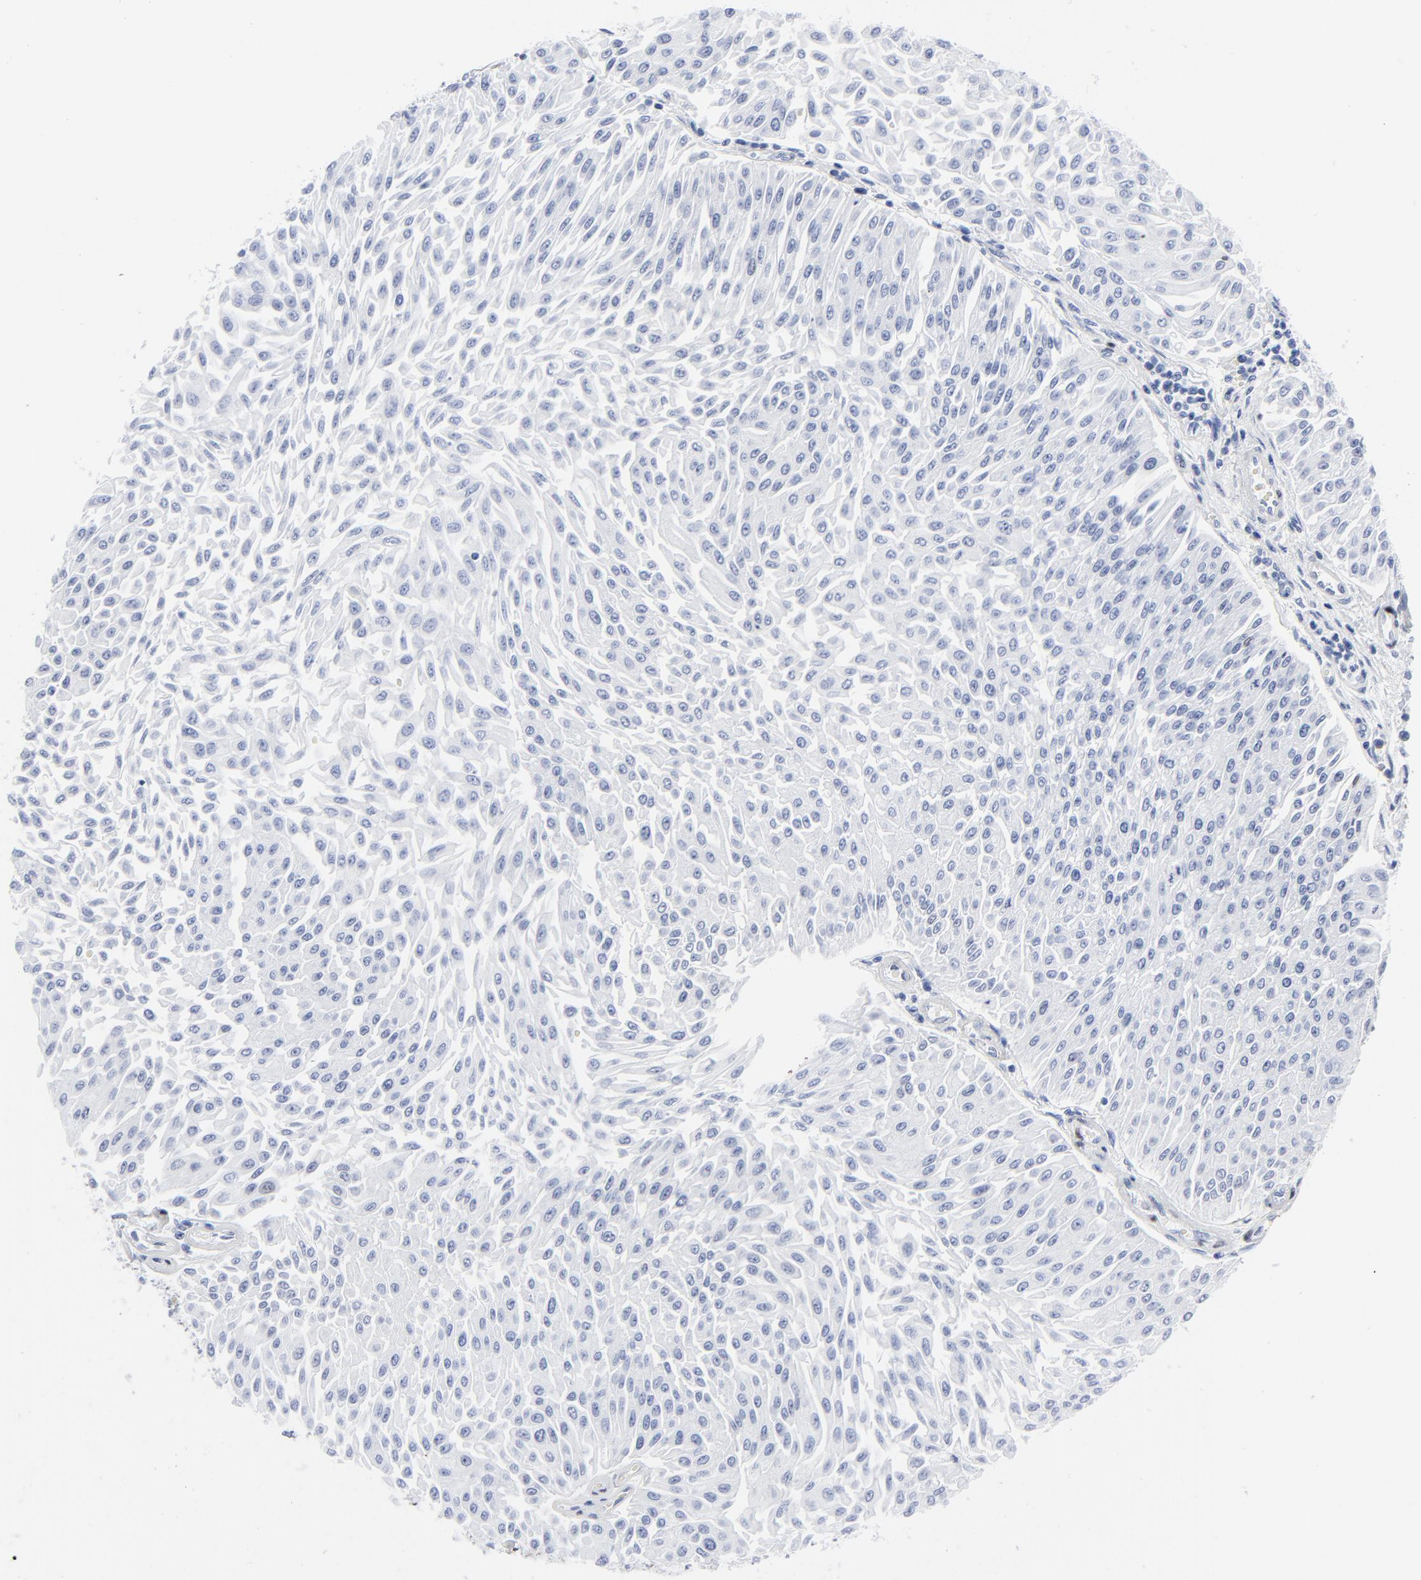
{"staining": {"intensity": "negative", "quantity": "none", "location": "none"}, "tissue": "urothelial cancer", "cell_type": "Tumor cells", "image_type": "cancer", "snomed": [{"axis": "morphology", "description": "Urothelial carcinoma, Low grade"}, {"axis": "topography", "description": "Urinary bladder"}], "caption": "Immunohistochemistry (IHC) image of neoplastic tissue: urothelial carcinoma (low-grade) stained with DAB displays no significant protein positivity in tumor cells. (Stains: DAB (3,3'-diaminobenzidine) immunohistochemistry (IHC) with hematoxylin counter stain, Microscopy: brightfield microscopy at high magnification).", "gene": "JUN", "patient": {"sex": "male", "age": 86}}